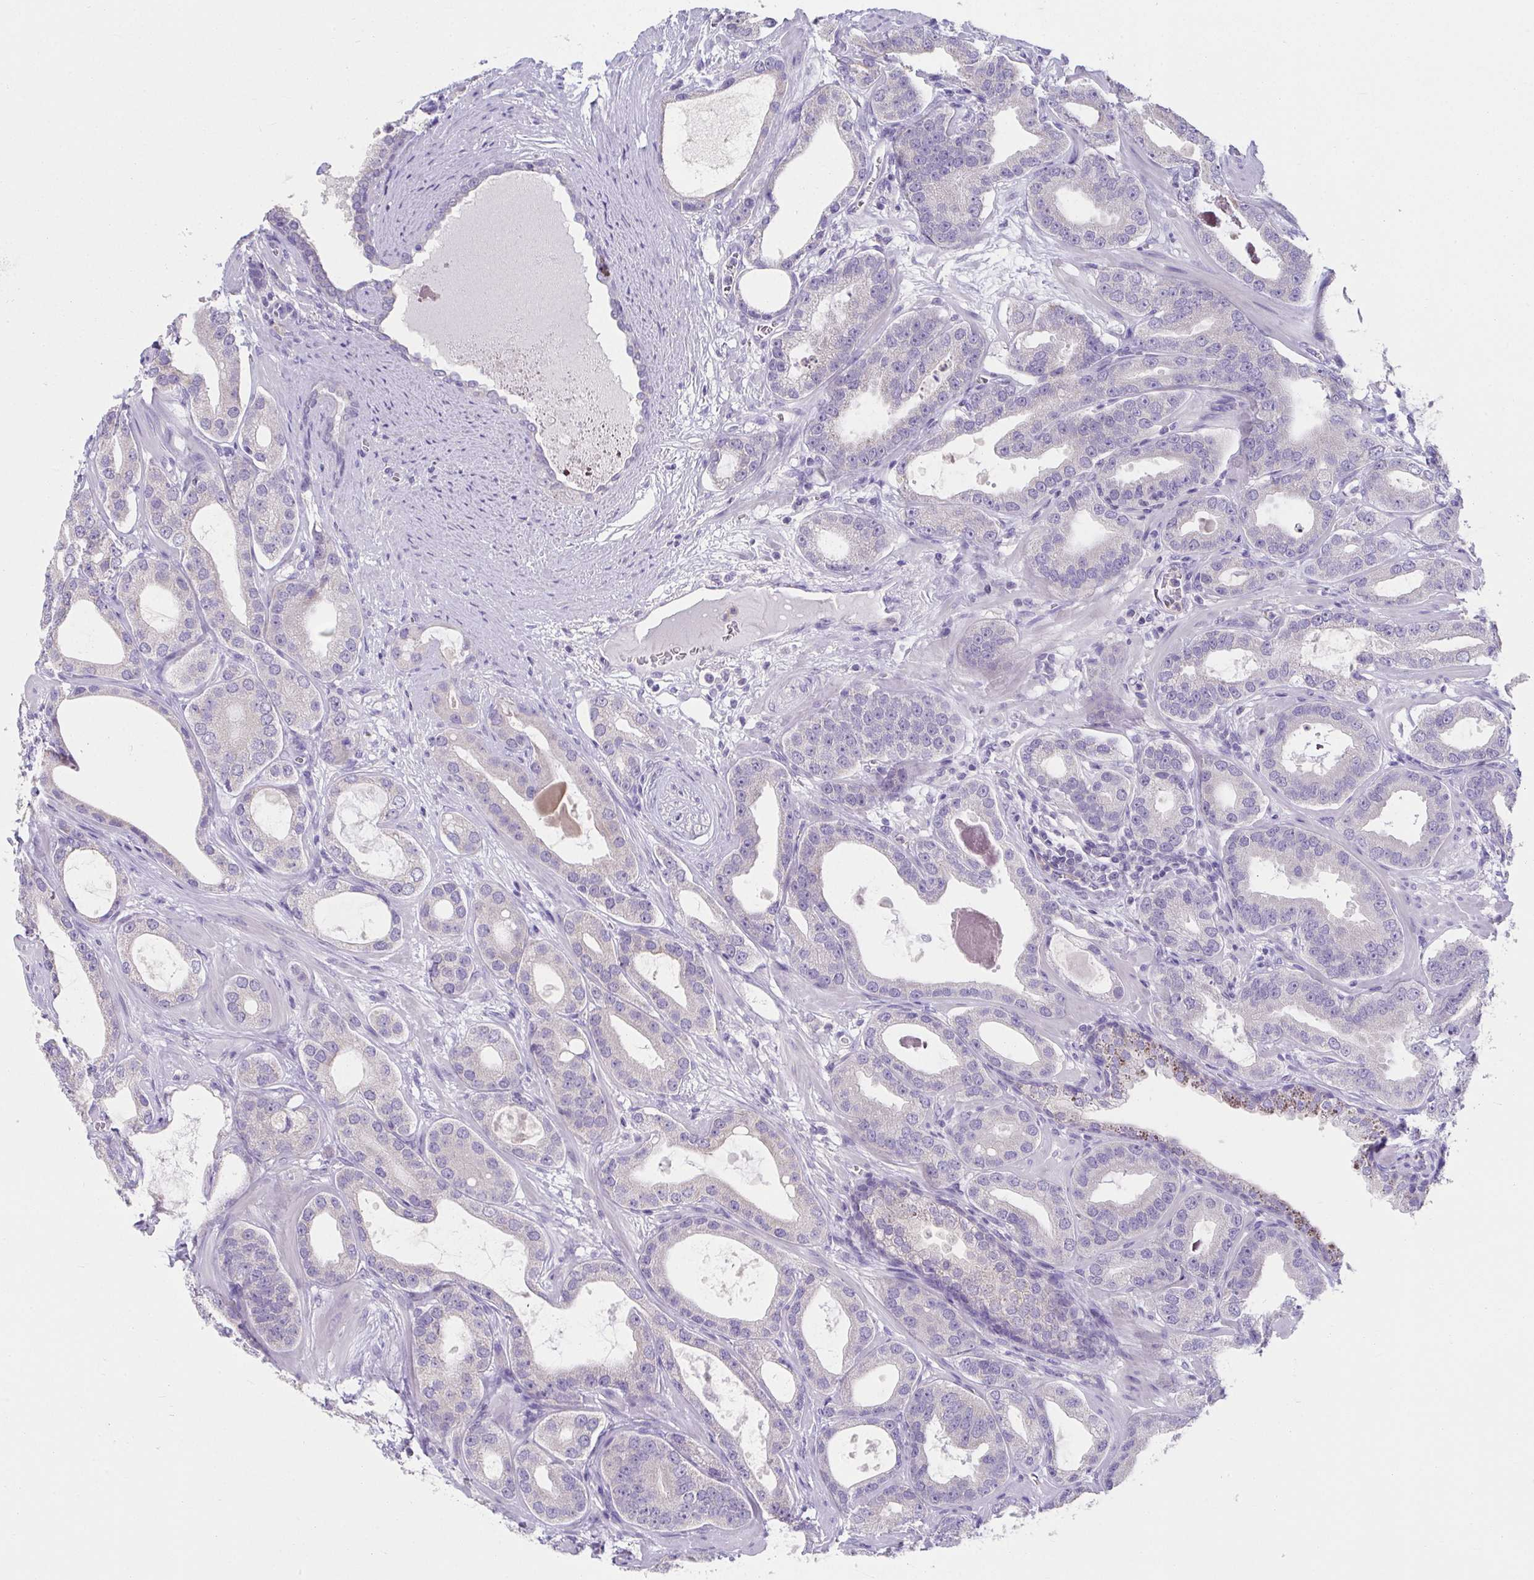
{"staining": {"intensity": "weak", "quantity": "25%-75%", "location": "cytoplasmic/membranous"}, "tissue": "prostate cancer", "cell_type": "Tumor cells", "image_type": "cancer", "snomed": [{"axis": "morphology", "description": "Adenocarcinoma, High grade"}, {"axis": "topography", "description": "Prostate"}], "caption": "Protein positivity by immunohistochemistry exhibits weak cytoplasmic/membranous staining in about 25%-75% of tumor cells in adenocarcinoma (high-grade) (prostate). The staining is performed using DAB (3,3'-diaminobenzidine) brown chromogen to label protein expression. The nuclei are counter-stained blue using hematoxylin.", "gene": "CXCR1", "patient": {"sex": "male", "age": 65}}